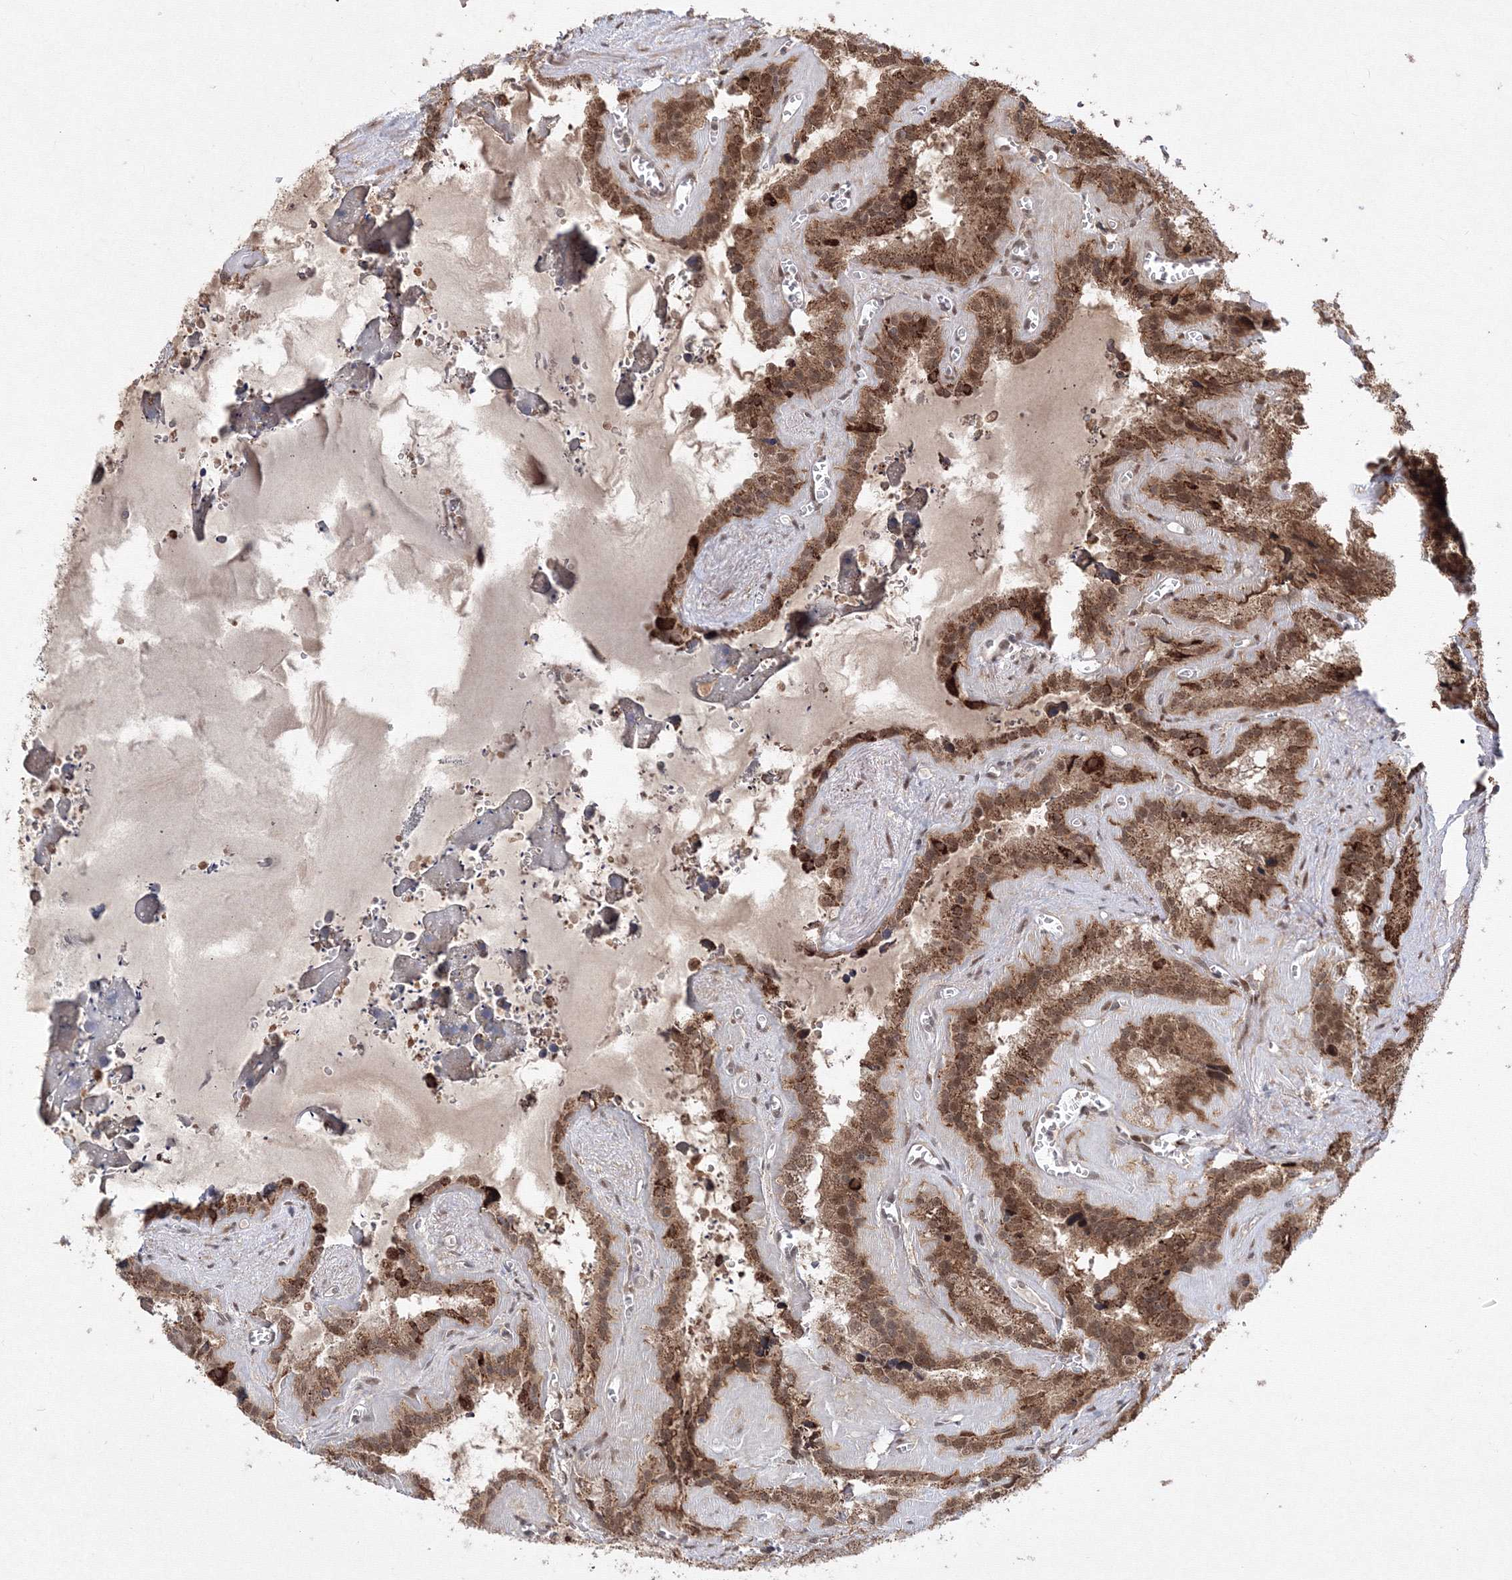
{"staining": {"intensity": "strong", "quantity": ">75%", "location": "cytoplasmic/membranous"}, "tissue": "seminal vesicle", "cell_type": "Glandular cells", "image_type": "normal", "snomed": [{"axis": "morphology", "description": "Normal tissue, NOS"}, {"axis": "topography", "description": "Prostate"}, {"axis": "topography", "description": "Seminal veicle"}], "caption": "This image exhibits unremarkable seminal vesicle stained with immunohistochemistry to label a protein in brown. The cytoplasmic/membranous of glandular cells show strong positivity for the protein. Nuclei are counter-stained blue.", "gene": "COPS4", "patient": {"sex": "male", "age": 59}}